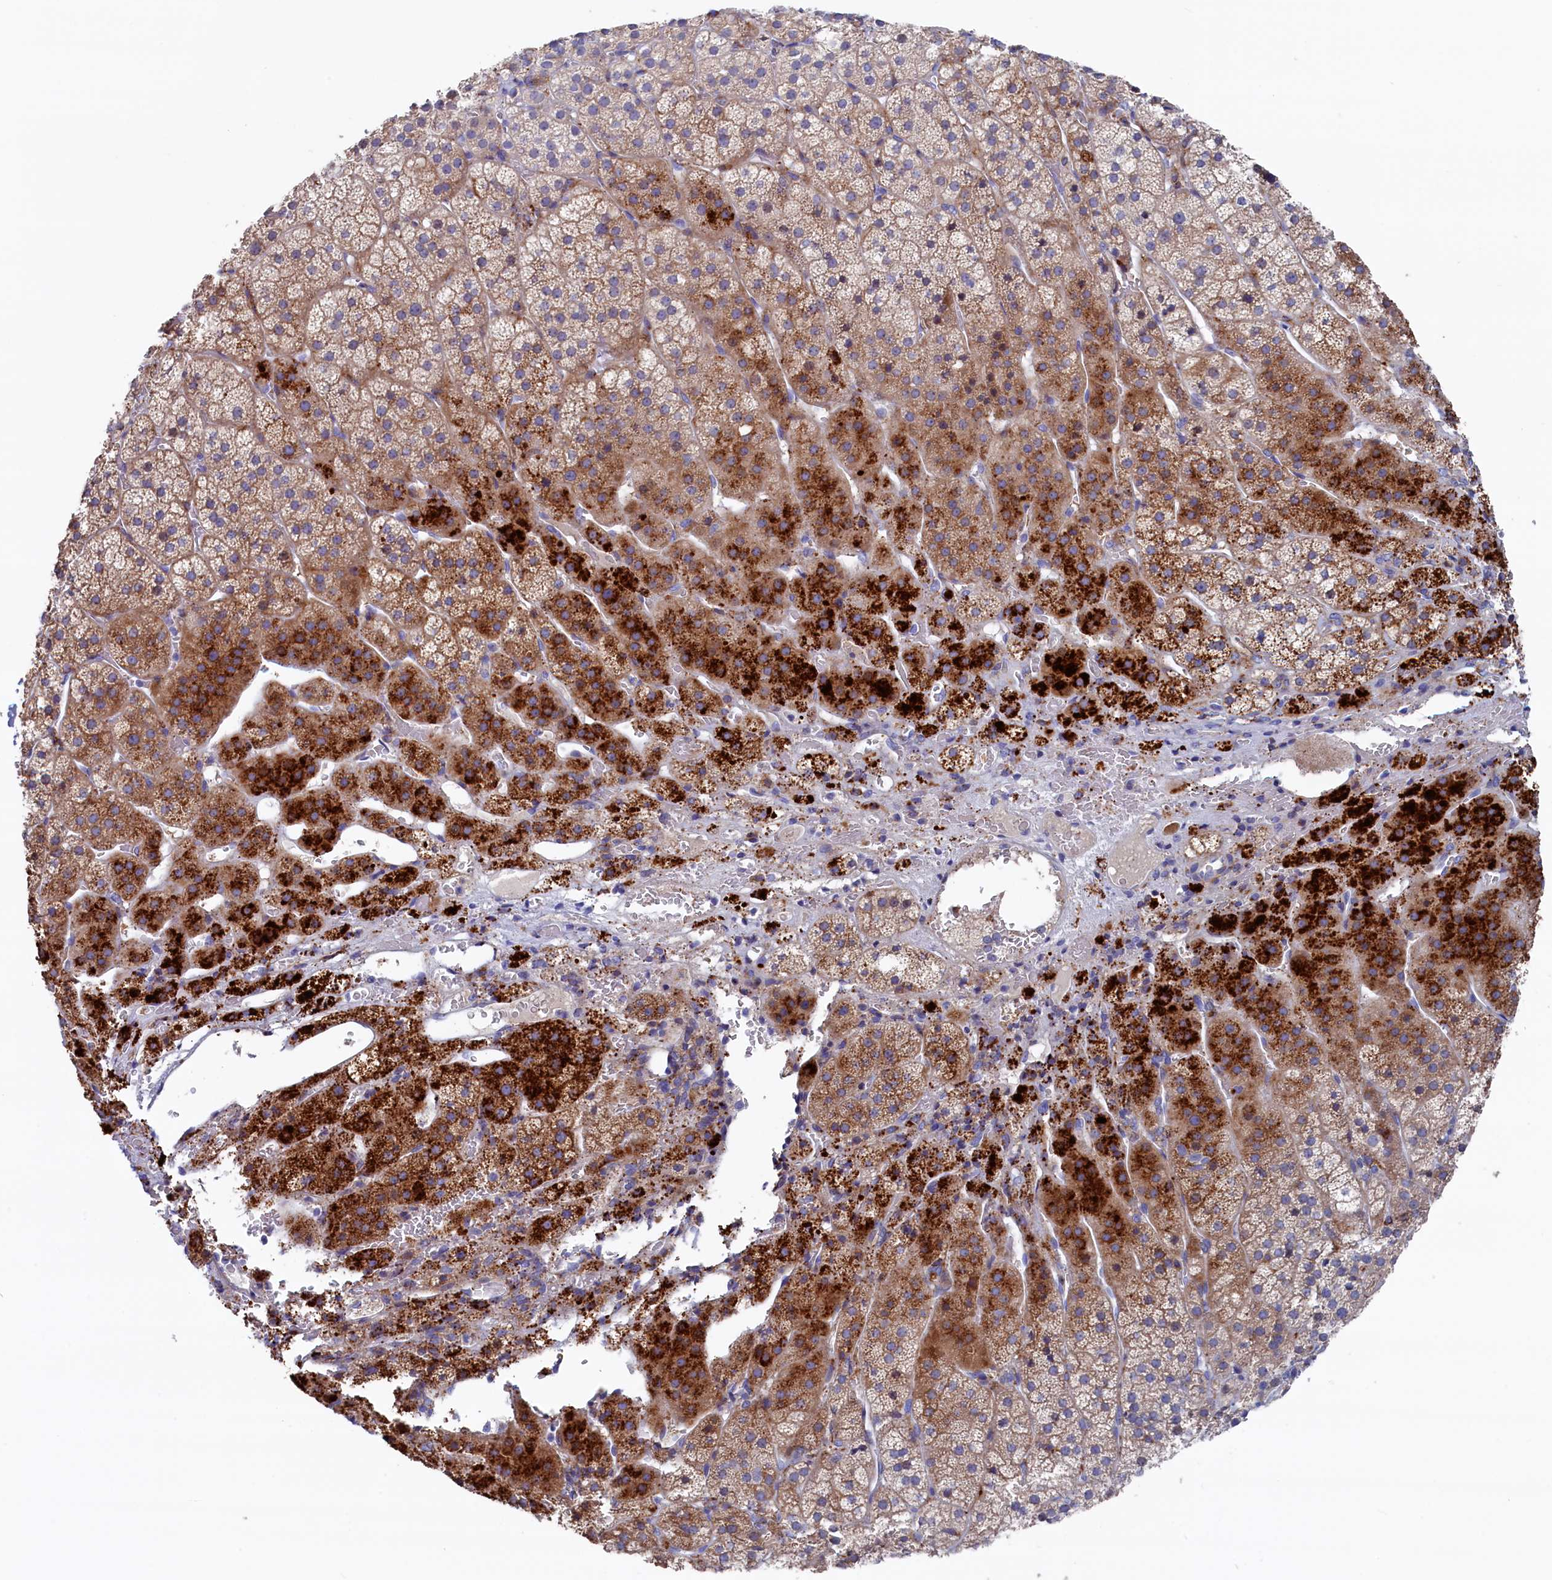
{"staining": {"intensity": "strong", "quantity": "25%-75%", "location": "cytoplasmic/membranous"}, "tissue": "adrenal gland", "cell_type": "Glandular cells", "image_type": "normal", "snomed": [{"axis": "morphology", "description": "Normal tissue, NOS"}, {"axis": "topography", "description": "Adrenal gland"}], "caption": "A histopathology image showing strong cytoplasmic/membranous positivity in about 25%-75% of glandular cells in benign adrenal gland, as visualized by brown immunohistochemical staining.", "gene": "NUDT7", "patient": {"sex": "female", "age": 44}}